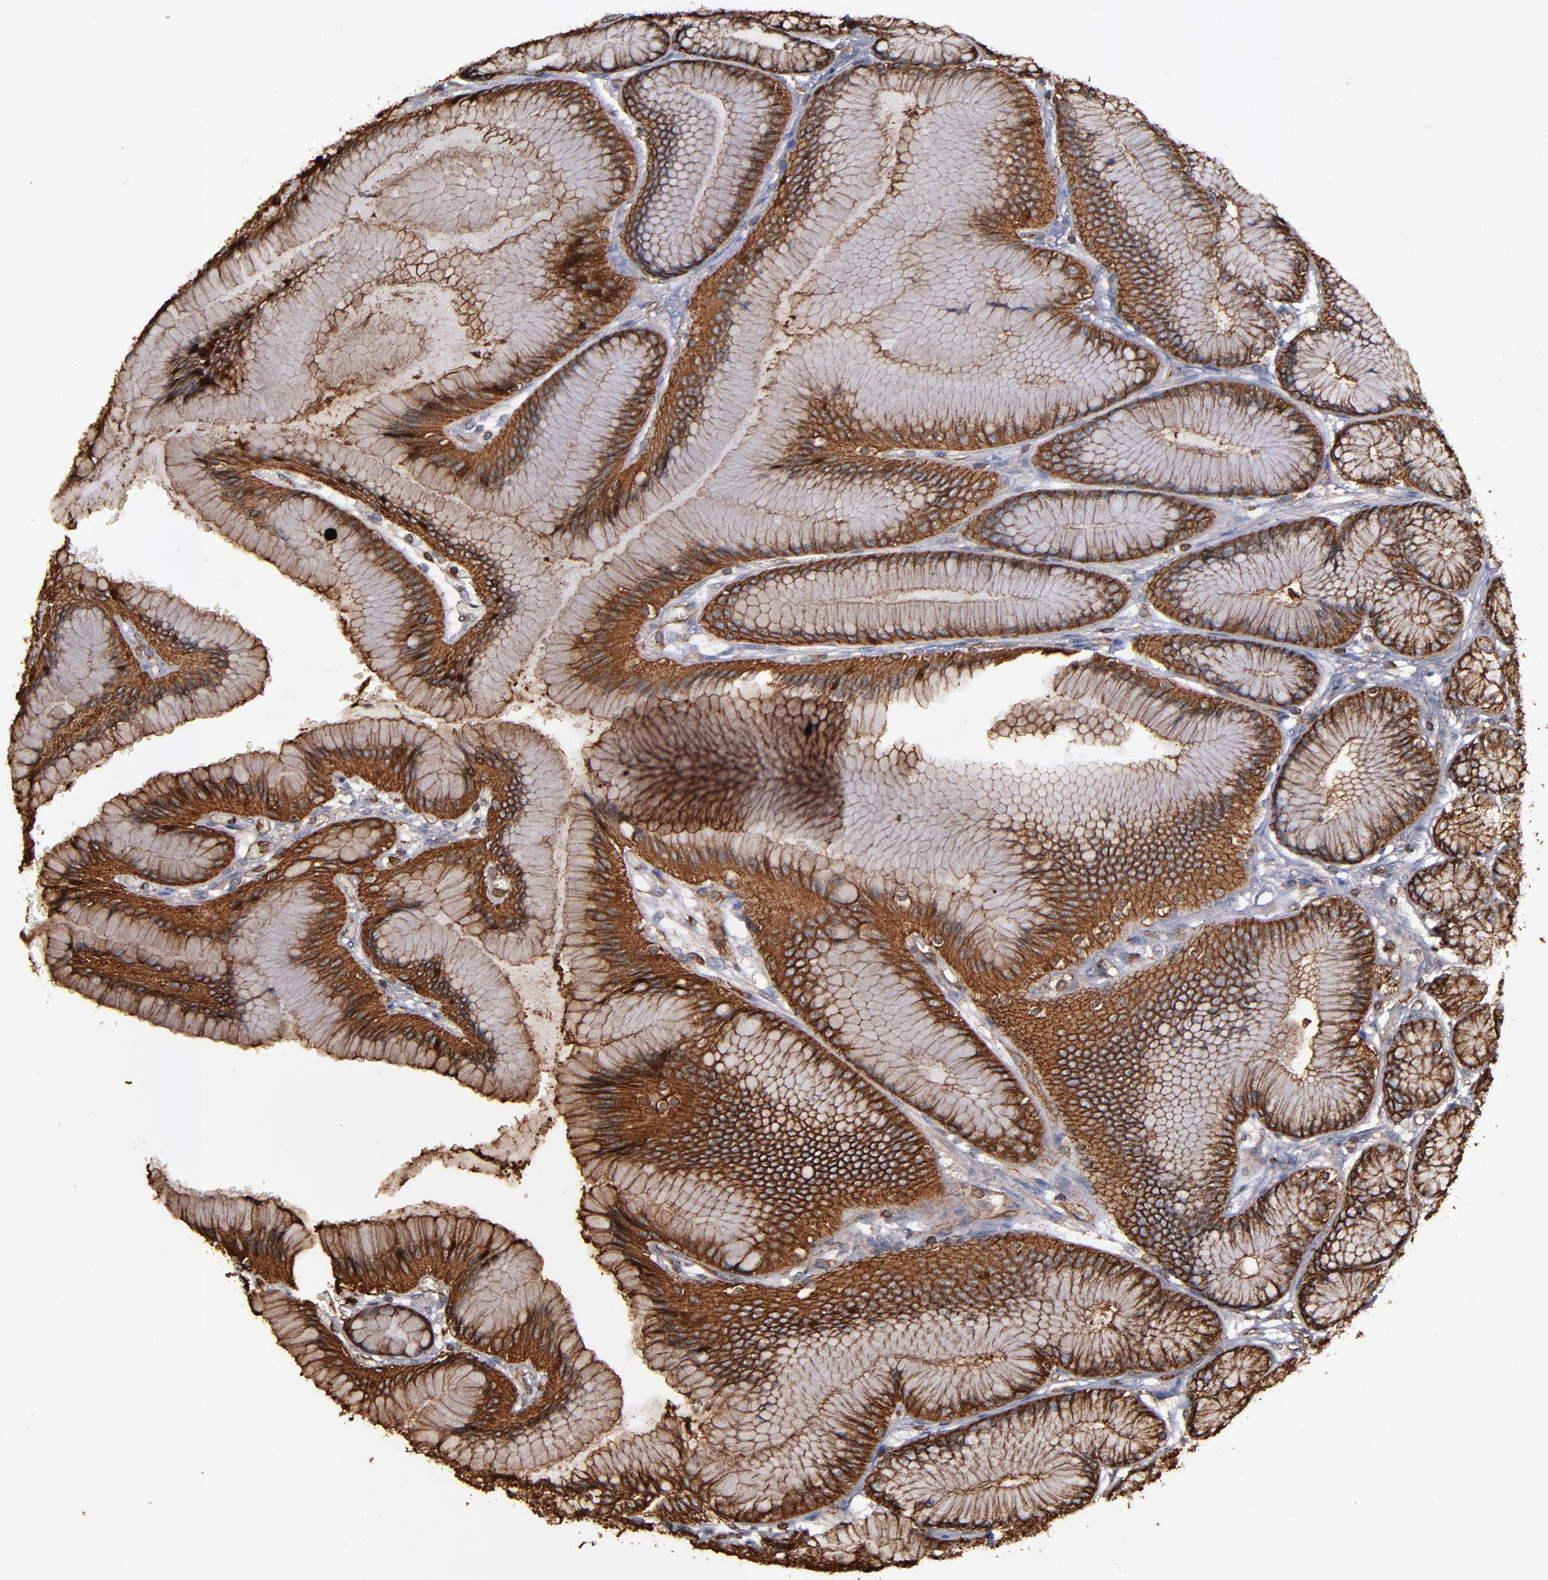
{"staining": {"intensity": "moderate", "quantity": ">75%", "location": "cytoplasmic/membranous"}, "tissue": "stomach", "cell_type": "Glandular cells", "image_type": "normal", "snomed": [{"axis": "morphology", "description": "Normal tissue, NOS"}, {"axis": "morphology", "description": "Adenocarcinoma, NOS"}, {"axis": "topography", "description": "Stomach"}, {"axis": "topography", "description": "Stomach, lower"}], "caption": "DAB (3,3'-diaminobenzidine) immunohistochemical staining of normal human stomach exhibits moderate cytoplasmic/membranous protein positivity in about >75% of glandular cells.", "gene": "ACTN4", "patient": {"sex": "female", "age": 65}}